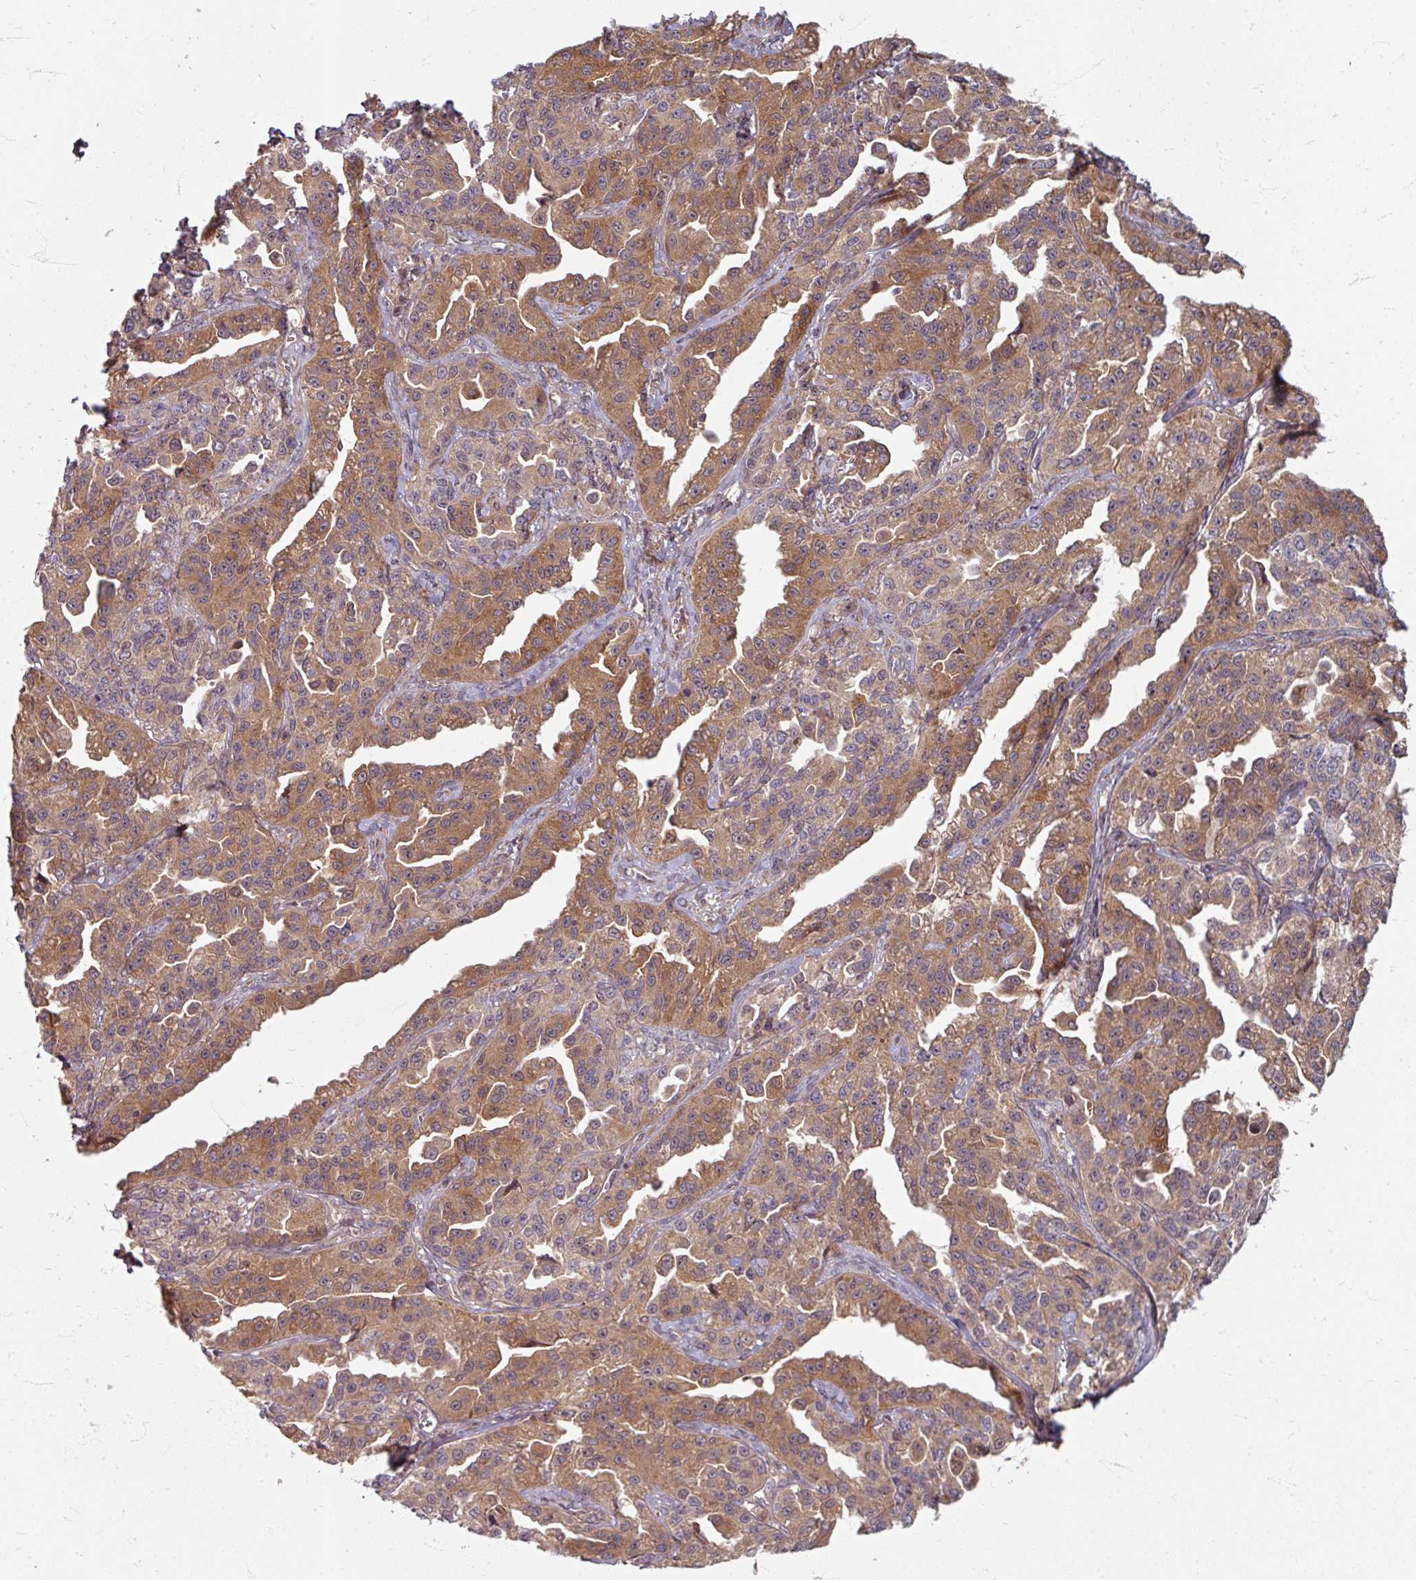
{"staining": {"intensity": "moderate", "quantity": ">75%", "location": "cytoplasmic/membranous"}, "tissue": "ovarian cancer", "cell_type": "Tumor cells", "image_type": "cancer", "snomed": [{"axis": "morphology", "description": "Cystadenocarcinoma, serous, NOS"}, {"axis": "topography", "description": "Ovary"}], "caption": "The photomicrograph shows a brown stain indicating the presence of a protein in the cytoplasmic/membranous of tumor cells in serous cystadenocarcinoma (ovarian). Using DAB (3,3'-diaminobenzidine) (brown) and hematoxylin (blue) stains, captured at high magnification using brightfield microscopy.", "gene": "STAM", "patient": {"sex": "female", "age": 75}}